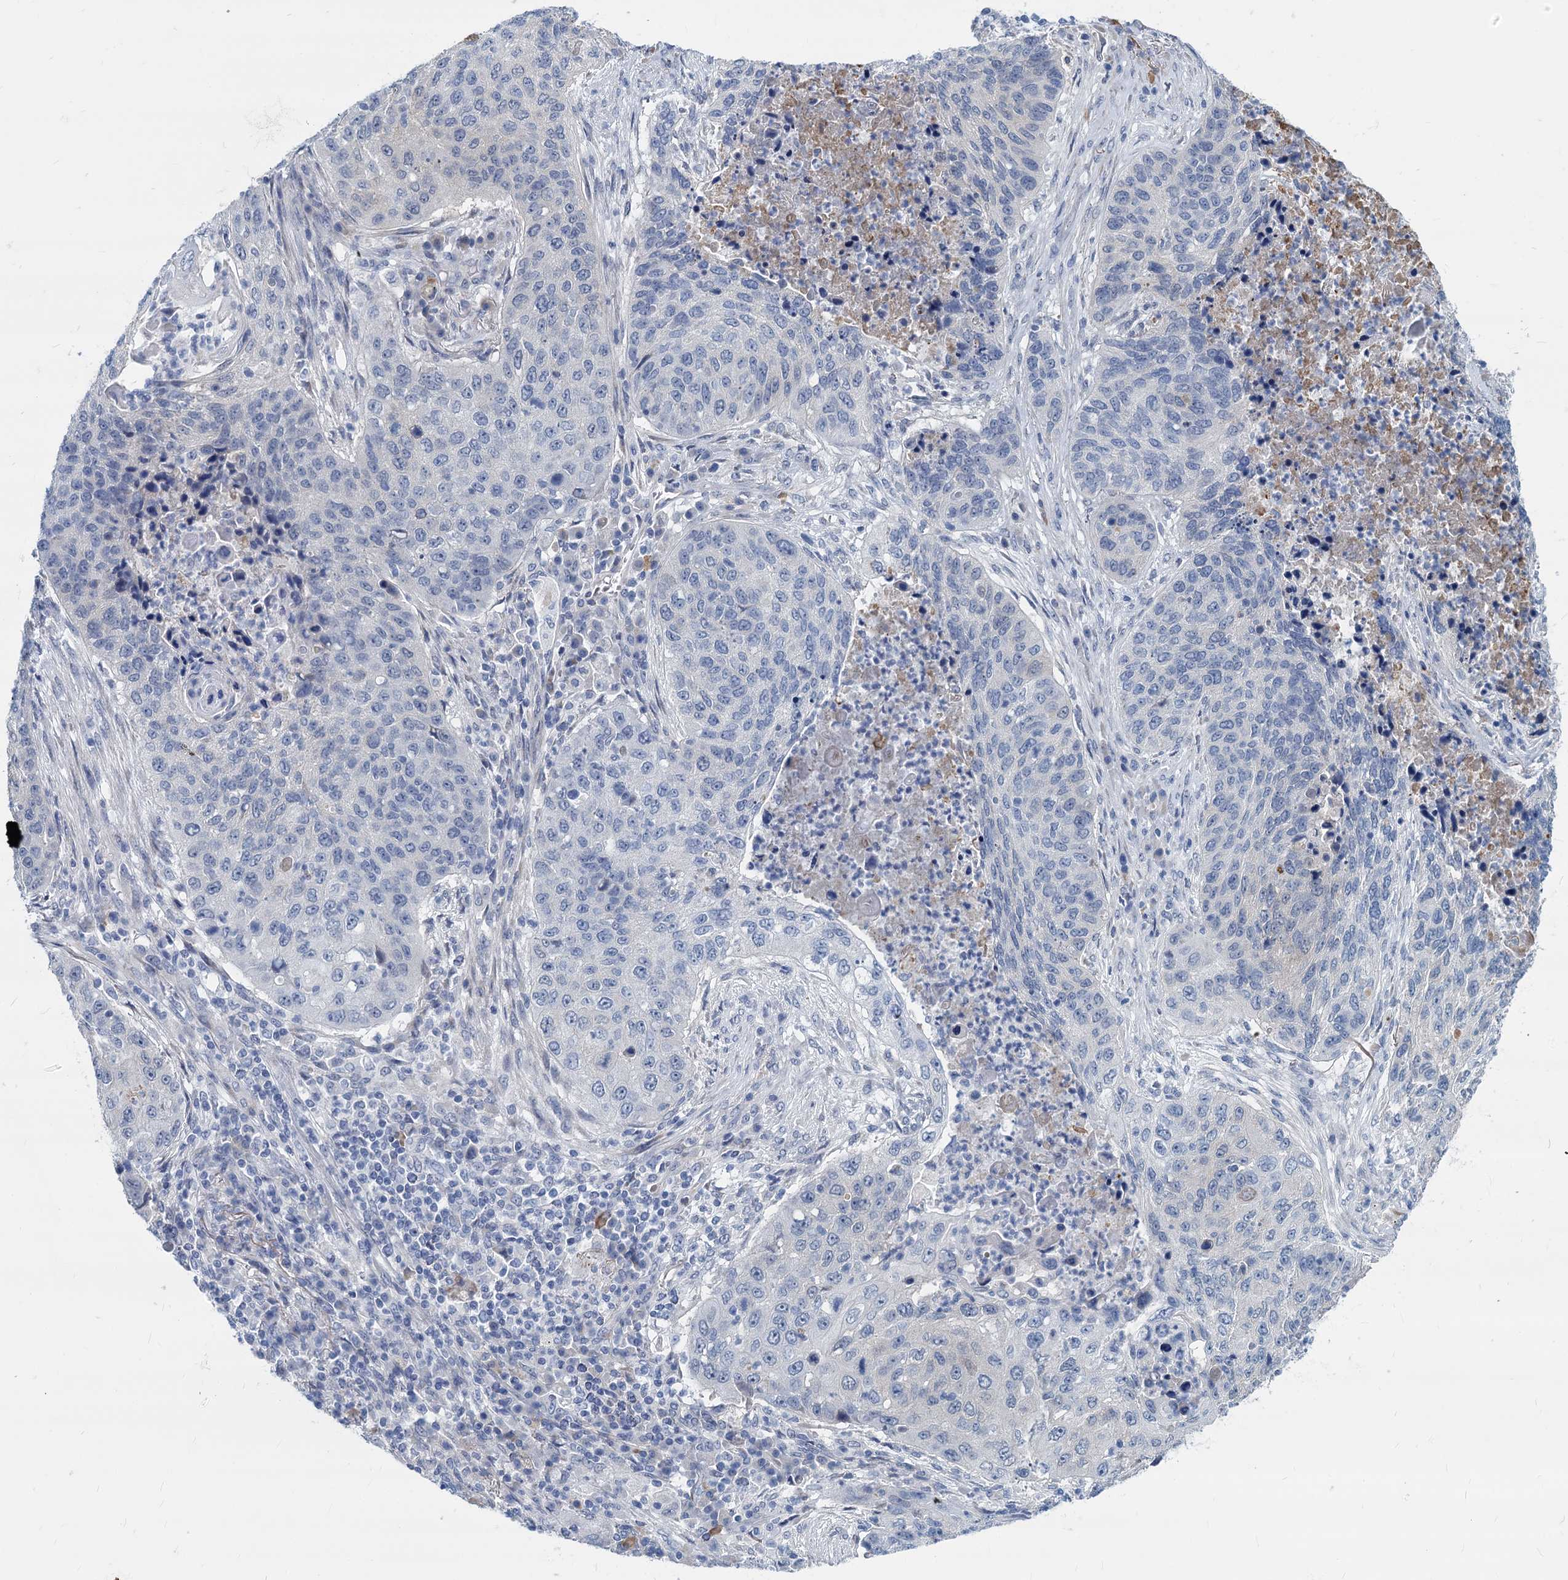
{"staining": {"intensity": "negative", "quantity": "none", "location": "none"}, "tissue": "lung cancer", "cell_type": "Tumor cells", "image_type": "cancer", "snomed": [{"axis": "morphology", "description": "Squamous cell carcinoma, NOS"}, {"axis": "topography", "description": "Lung"}], "caption": "This is an immunohistochemistry (IHC) histopathology image of human lung cancer (squamous cell carcinoma). There is no staining in tumor cells.", "gene": "GSTM3", "patient": {"sex": "female", "age": 63}}